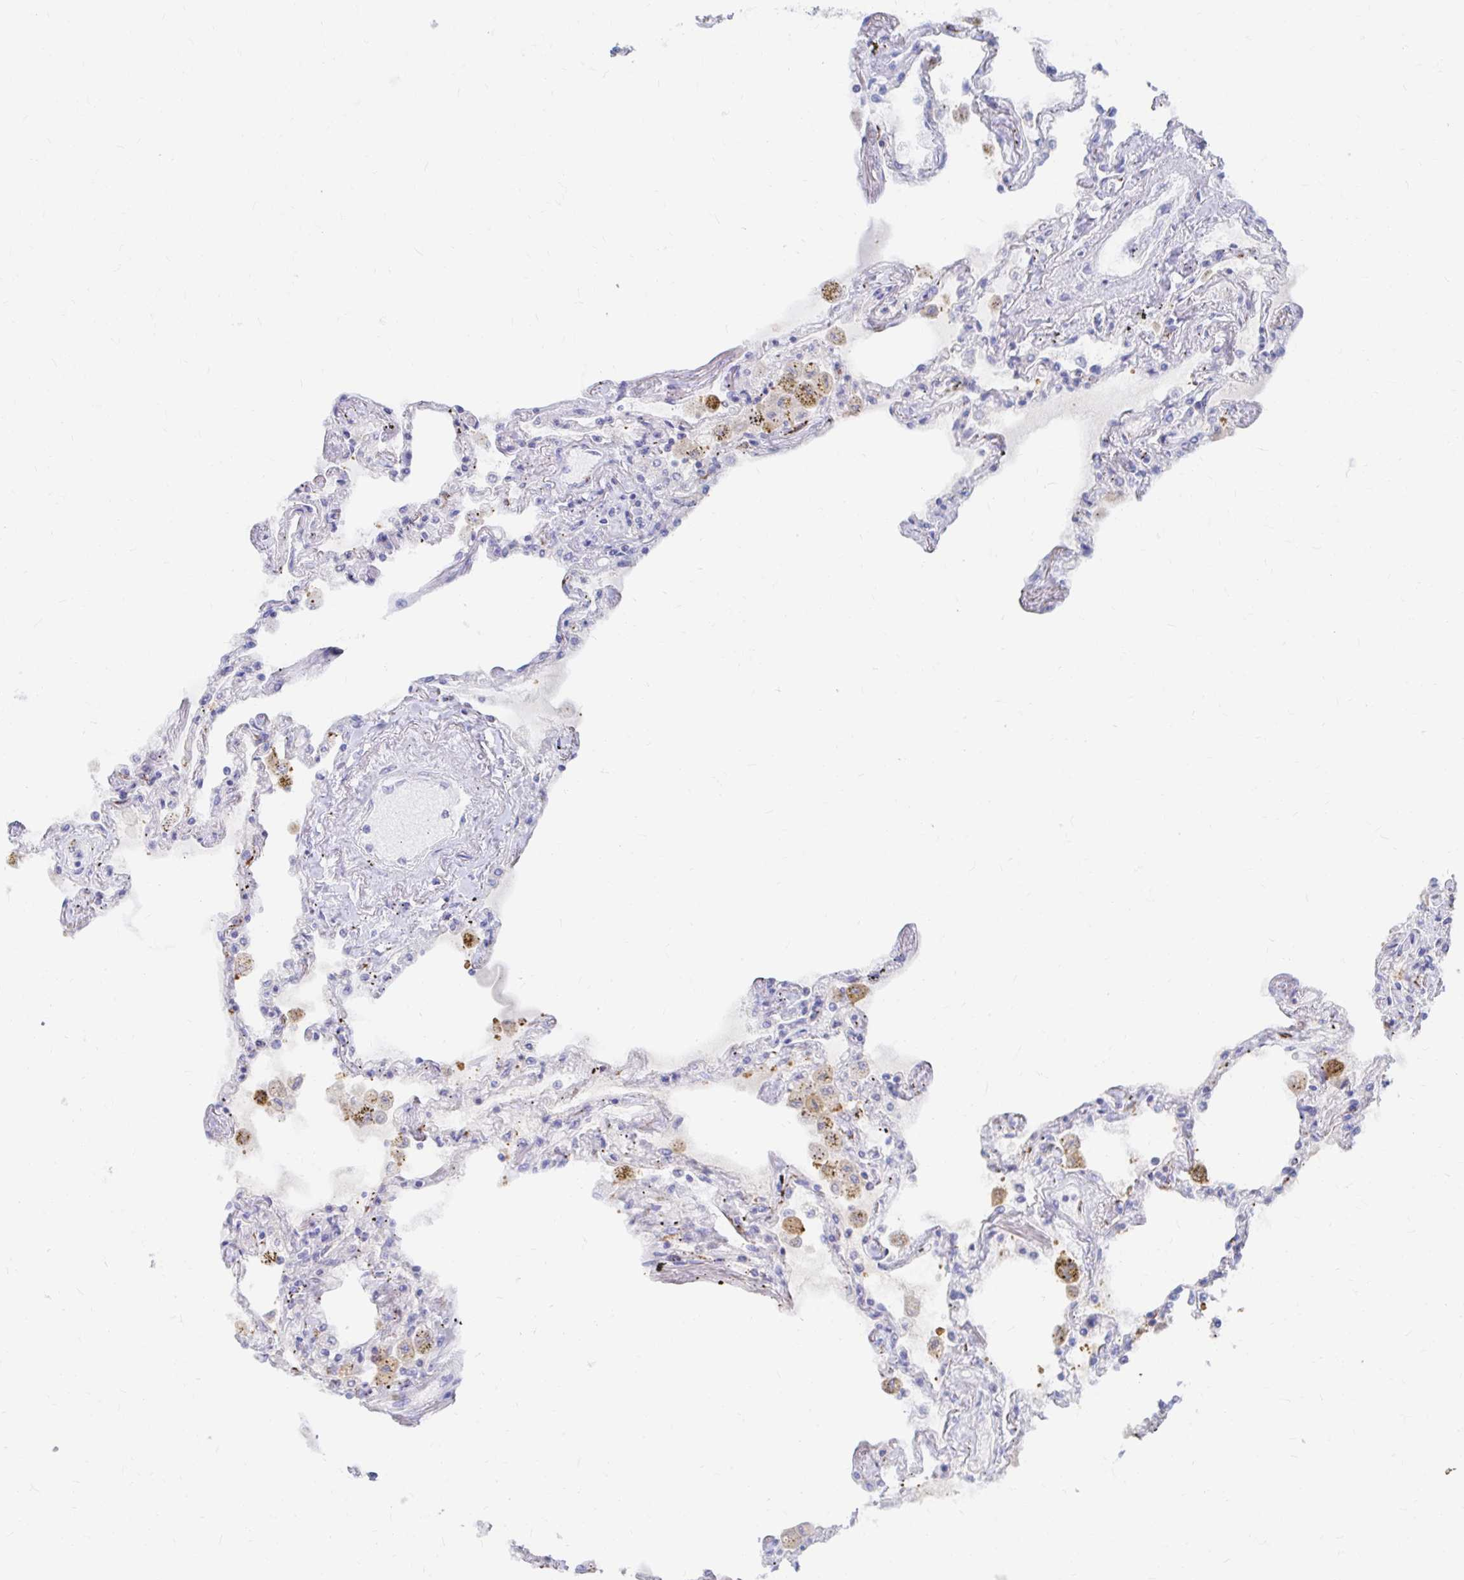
{"staining": {"intensity": "negative", "quantity": "none", "location": "none"}, "tissue": "lung", "cell_type": "Alveolar cells", "image_type": "normal", "snomed": [{"axis": "morphology", "description": "Normal tissue, NOS"}, {"axis": "morphology", "description": "Adenocarcinoma, NOS"}, {"axis": "topography", "description": "Cartilage tissue"}, {"axis": "topography", "description": "Lung"}], "caption": "IHC of normal lung reveals no staining in alveolar cells. The staining is performed using DAB (3,3'-diaminobenzidine) brown chromogen with nuclei counter-stained in using hematoxylin.", "gene": "LAMC3", "patient": {"sex": "female", "age": 67}}